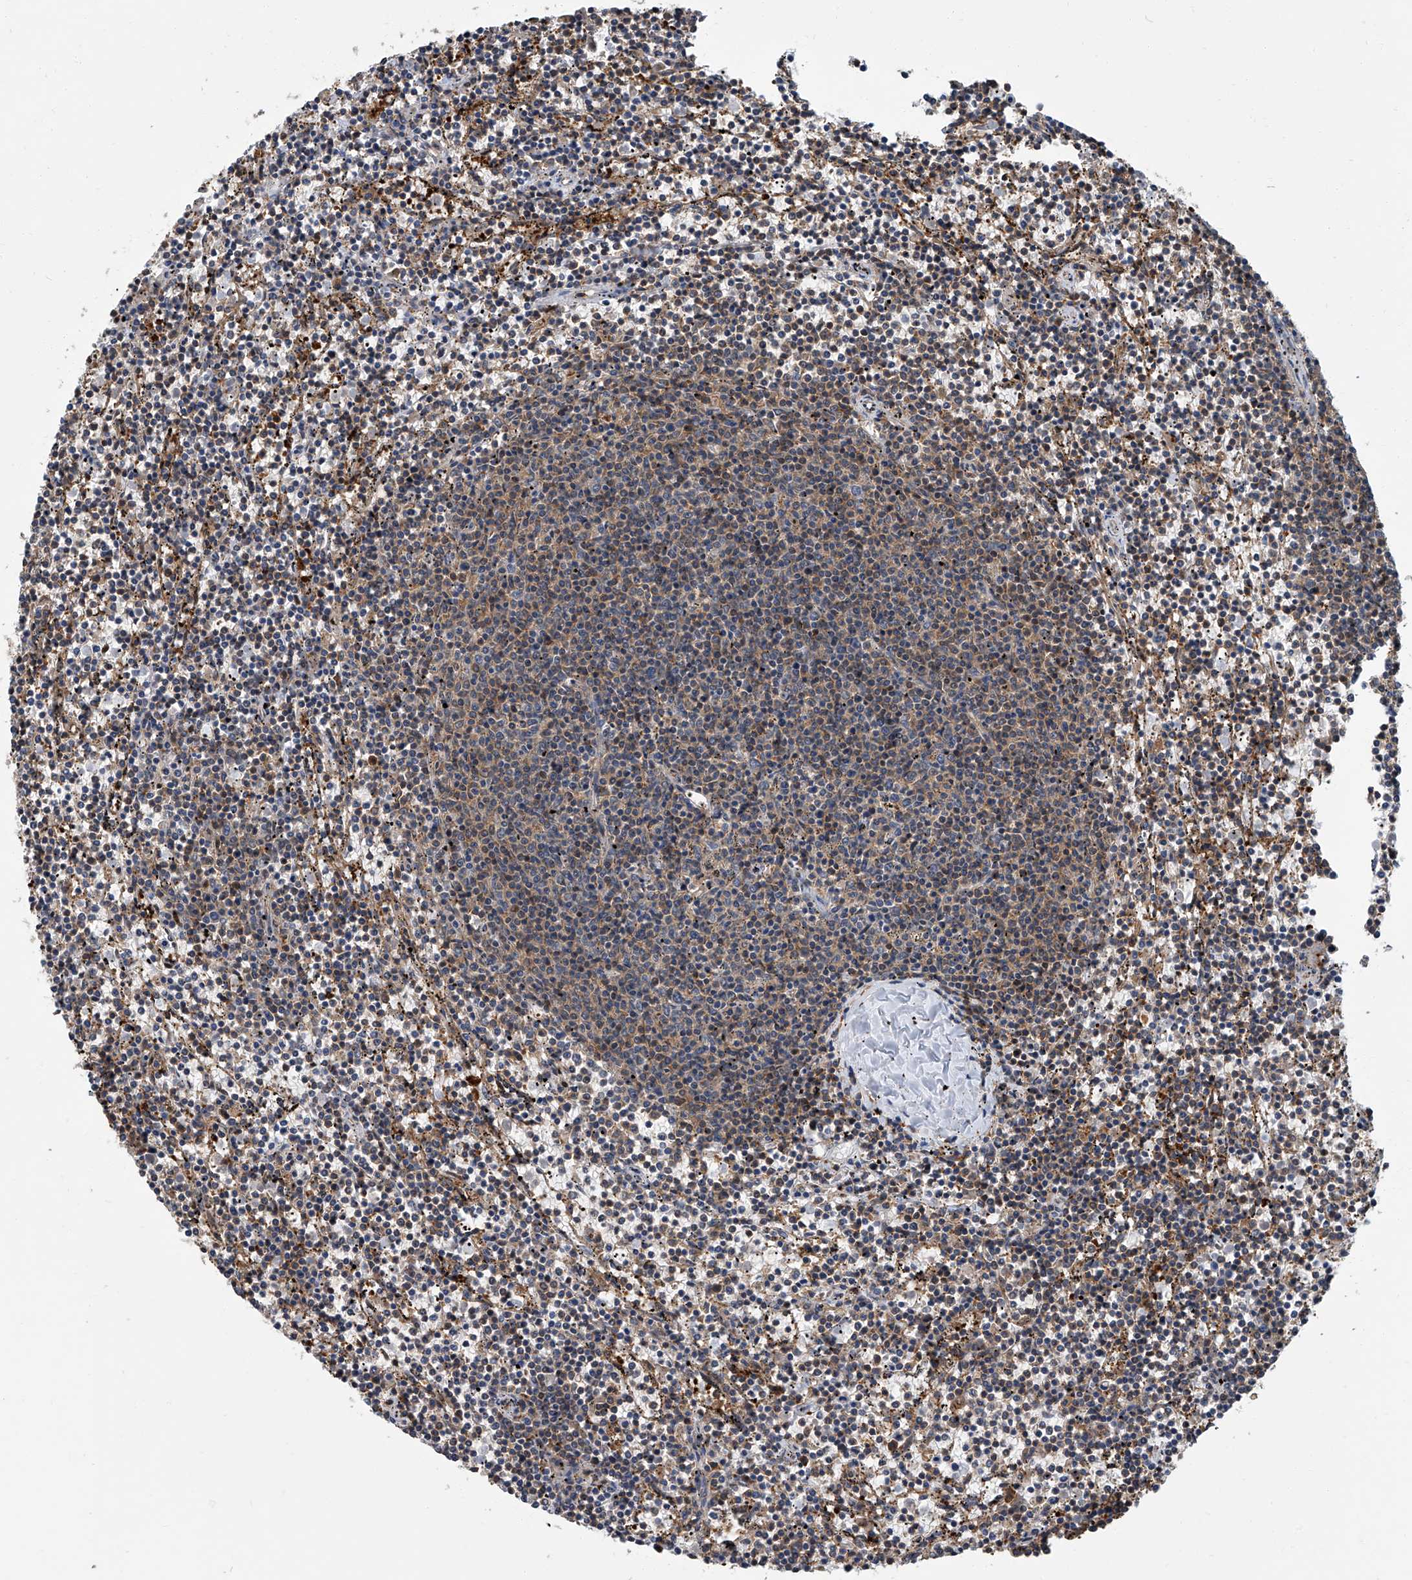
{"staining": {"intensity": "negative", "quantity": "none", "location": "none"}, "tissue": "lymphoma", "cell_type": "Tumor cells", "image_type": "cancer", "snomed": [{"axis": "morphology", "description": "Malignant lymphoma, non-Hodgkin's type, Low grade"}, {"axis": "topography", "description": "Spleen"}], "caption": "High magnification brightfield microscopy of lymphoma stained with DAB (3,3'-diaminobenzidine) (brown) and counterstained with hematoxylin (blue): tumor cells show no significant positivity. Nuclei are stained in blue.", "gene": "PSMB10", "patient": {"sex": "female", "age": 50}}